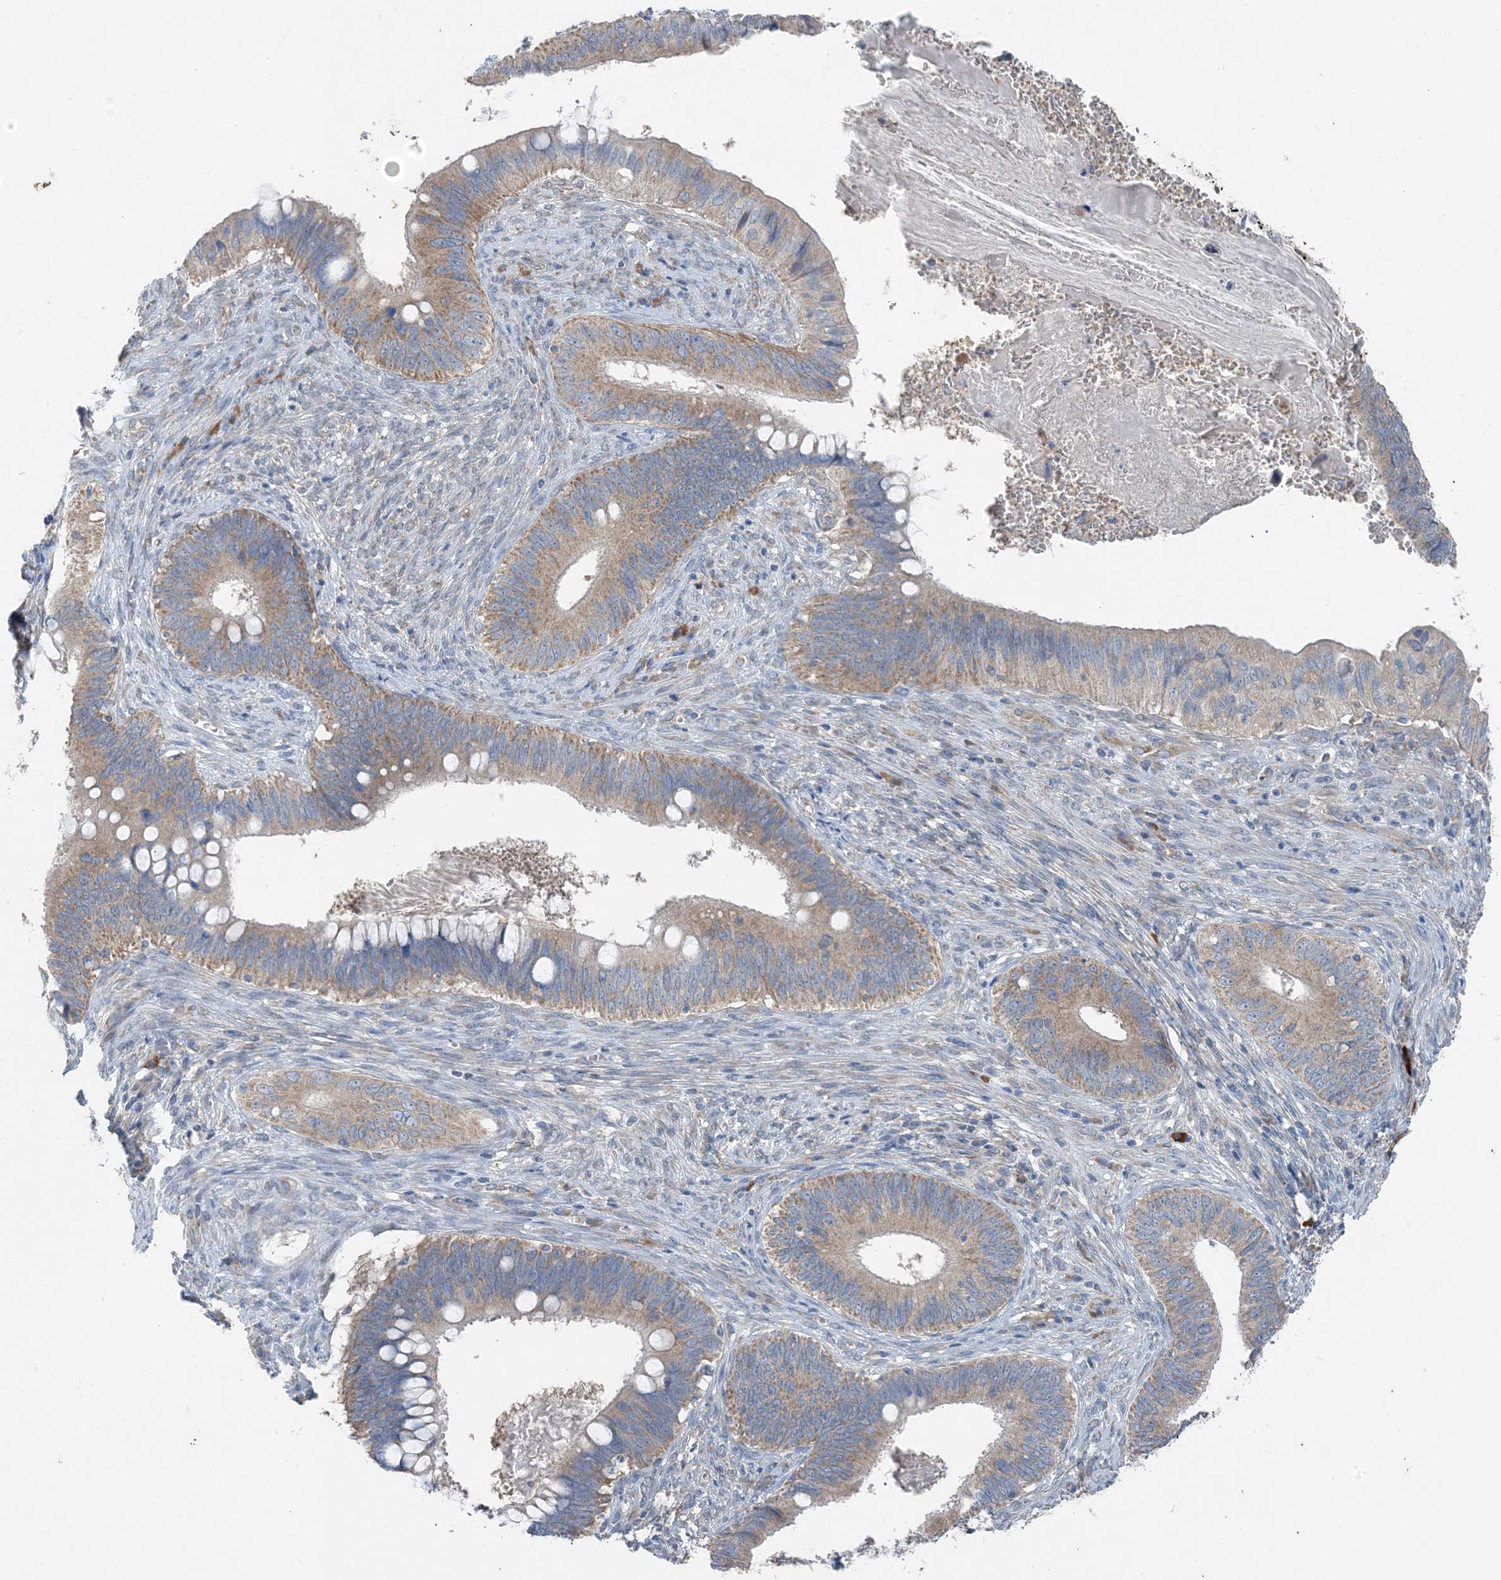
{"staining": {"intensity": "moderate", "quantity": "25%-75%", "location": "cytoplasmic/membranous"}, "tissue": "cervical cancer", "cell_type": "Tumor cells", "image_type": "cancer", "snomed": [{"axis": "morphology", "description": "Adenocarcinoma, NOS"}, {"axis": "topography", "description": "Cervix"}], "caption": "Immunohistochemical staining of cervical cancer (adenocarcinoma) demonstrates medium levels of moderate cytoplasmic/membranous protein staining in approximately 25%-75% of tumor cells. (DAB (3,3'-diaminobenzidine) IHC, brown staining for protein, blue staining for nuclei).", "gene": "DHX30", "patient": {"sex": "female", "age": 42}}